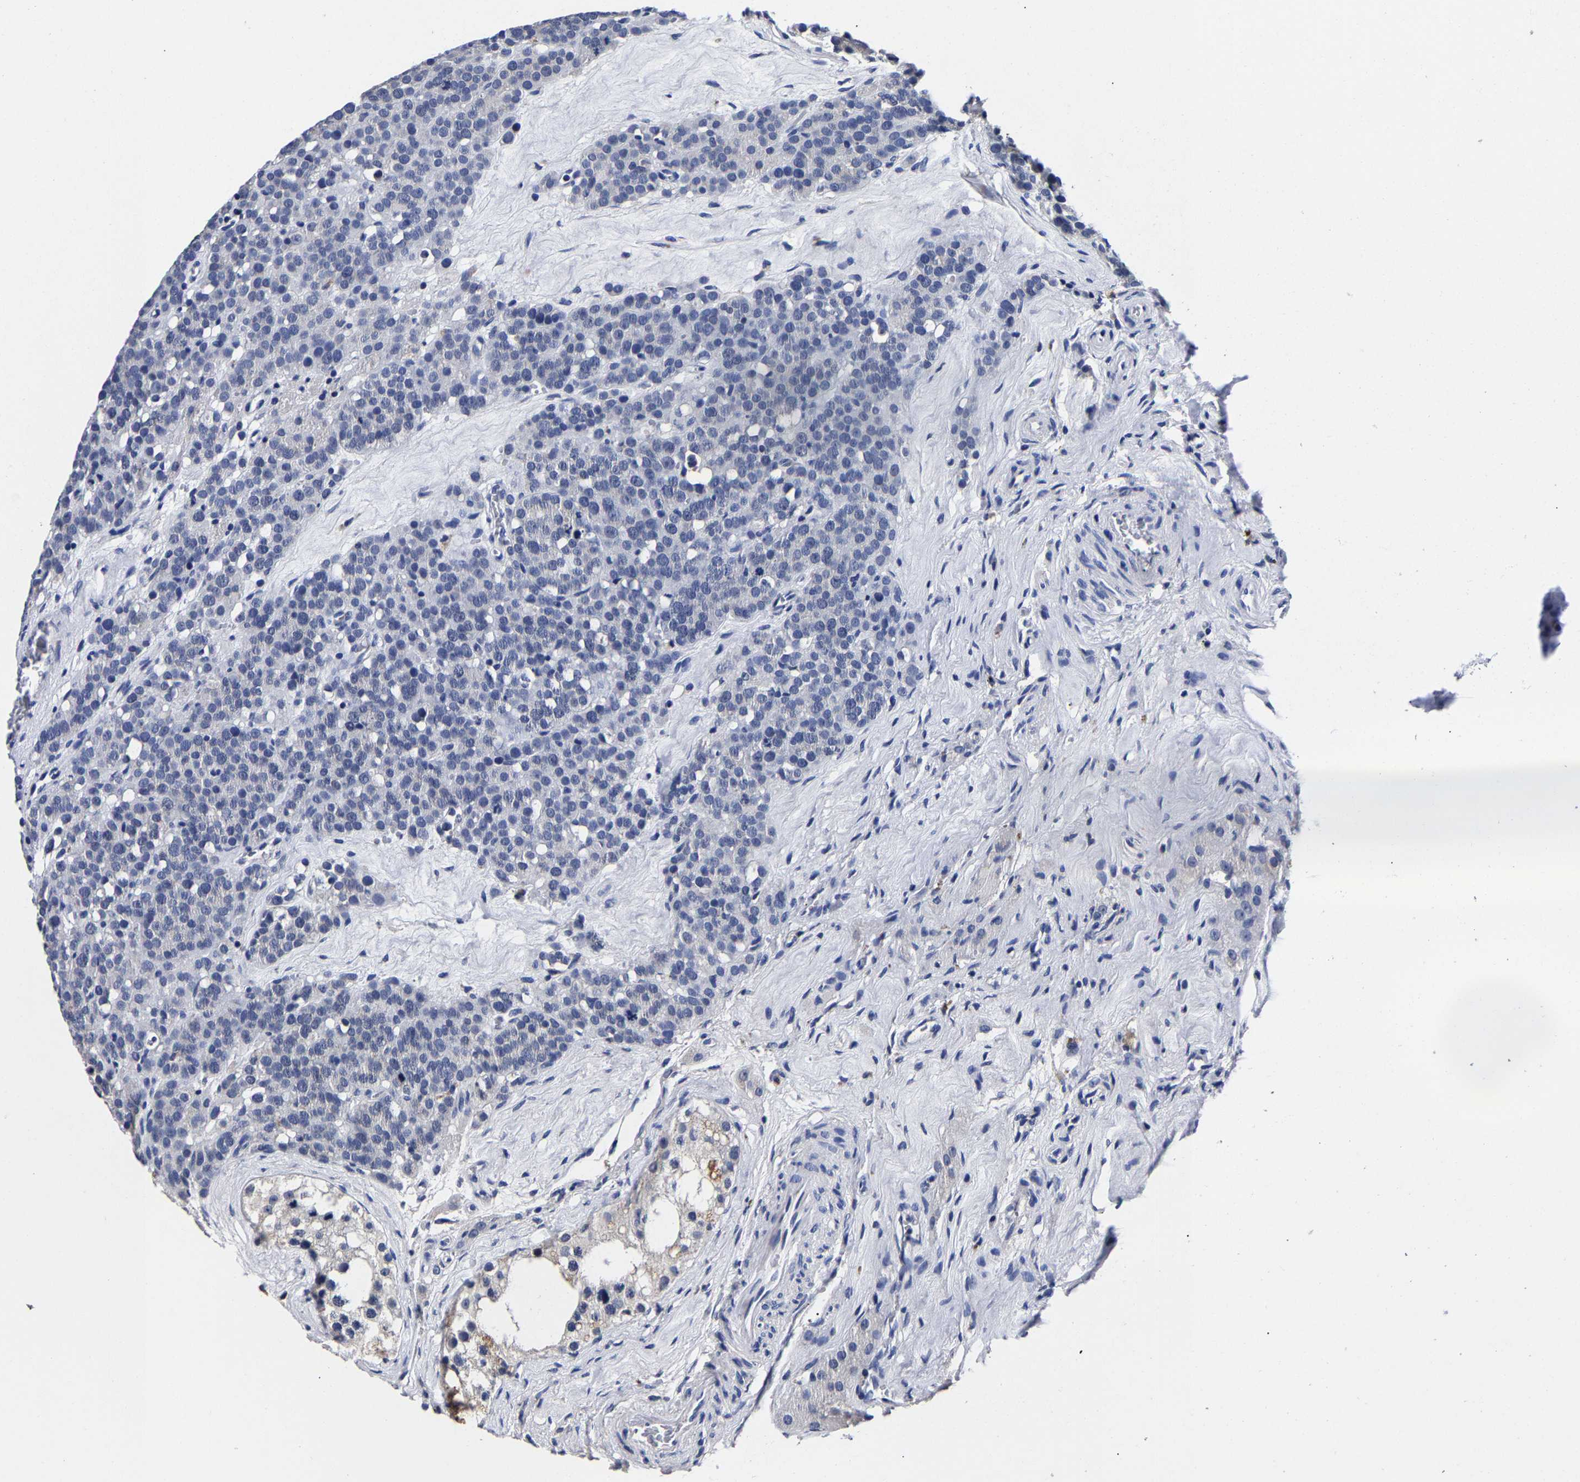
{"staining": {"intensity": "negative", "quantity": "none", "location": "none"}, "tissue": "testis cancer", "cell_type": "Tumor cells", "image_type": "cancer", "snomed": [{"axis": "morphology", "description": "Seminoma, NOS"}, {"axis": "topography", "description": "Testis"}], "caption": "High power microscopy histopathology image of an immunohistochemistry histopathology image of seminoma (testis), revealing no significant expression in tumor cells.", "gene": "AKAP4", "patient": {"sex": "male", "age": 71}}